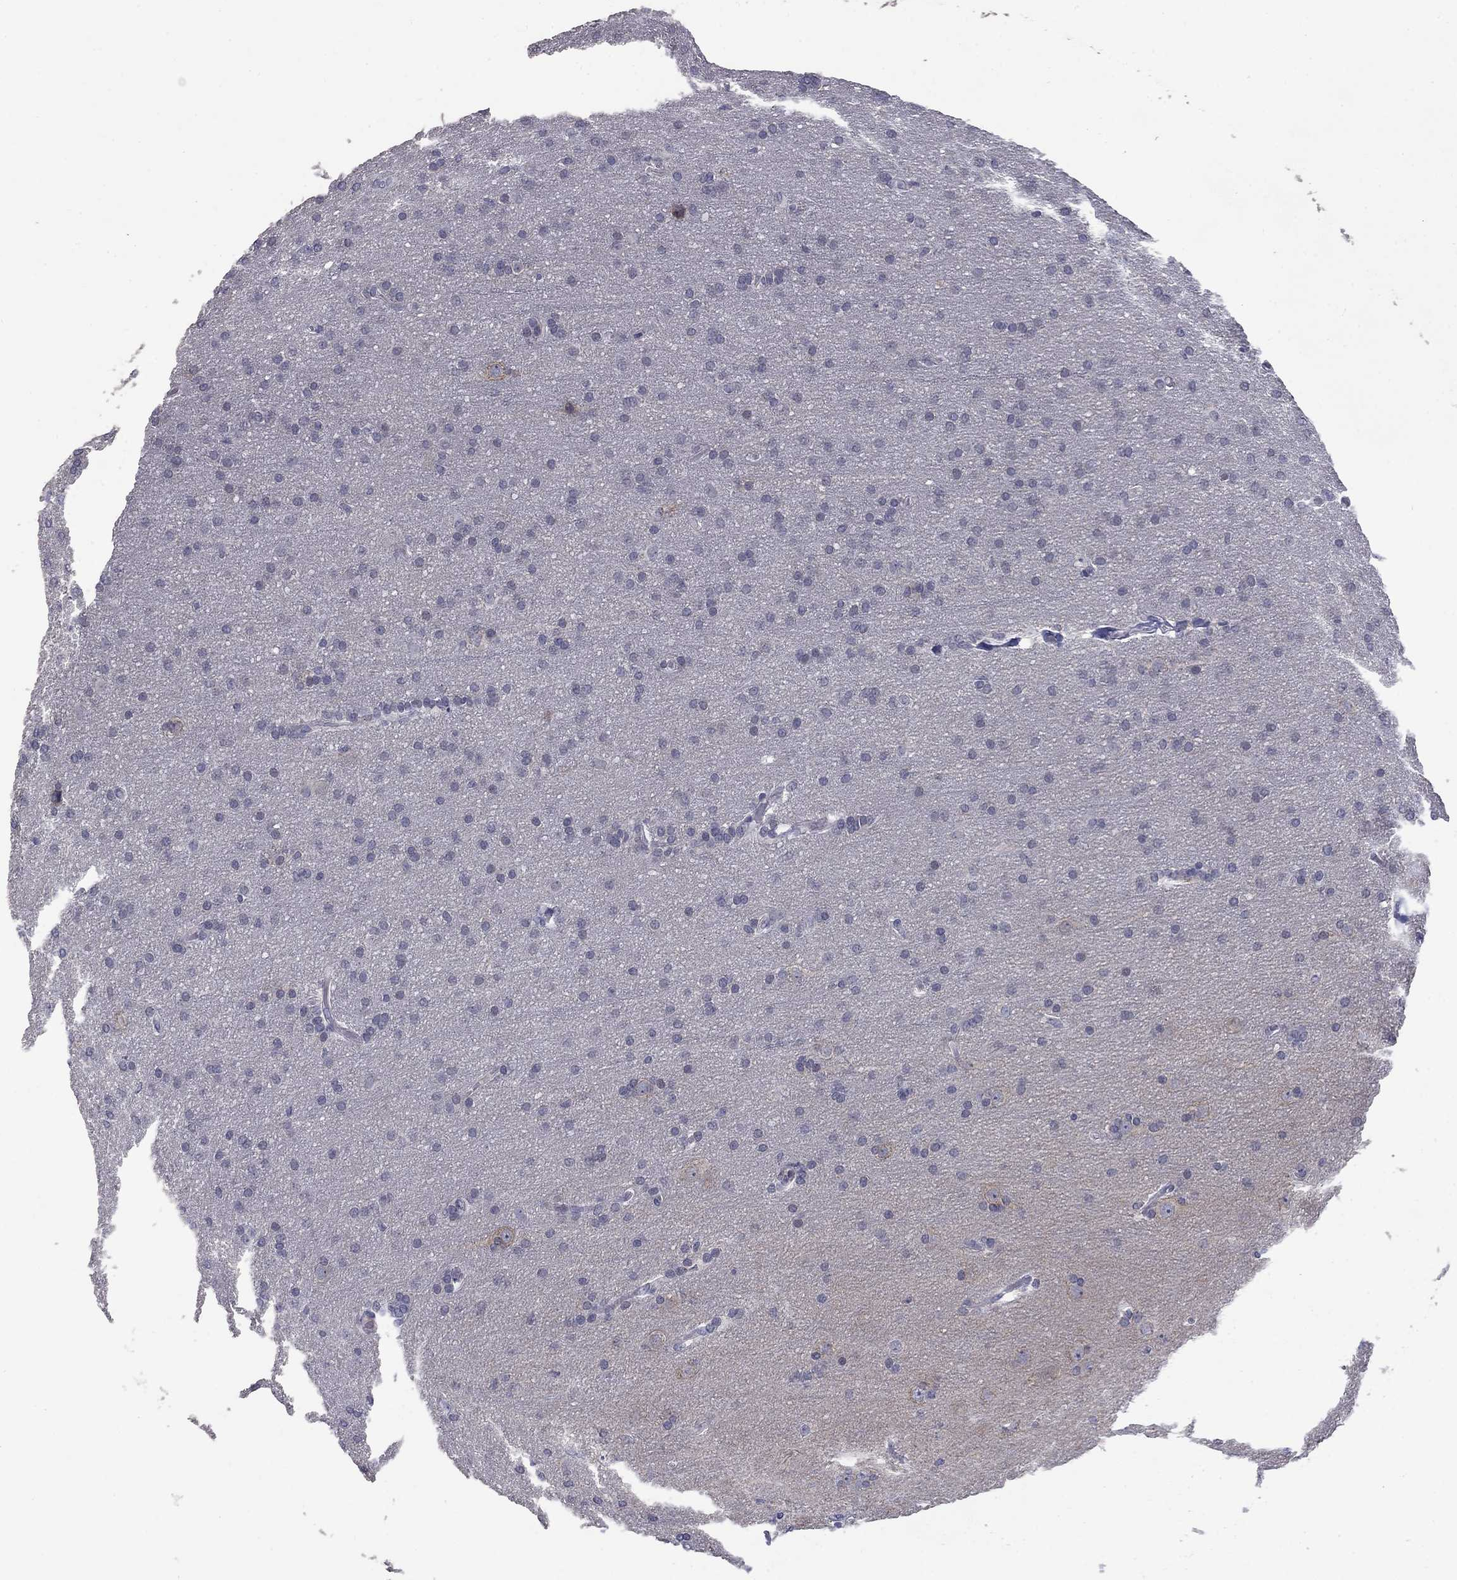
{"staining": {"intensity": "negative", "quantity": "none", "location": "none"}, "tissue": "glioma", "cell_type": "Tumor cells", "image_type": "cancer", "snomed": [{"axis": "morphology", "description": "Glioma, malignant, Low grade"}, {"axis": "topography", "description": "Brain"}], "caption": "Malignant glioma (low-grade) was stained to show a protein in brown. There is no significant expression in tumor cells. (Immunohistochemistry, brightfield microscopy, high magnification).", "gene": "CACNA1A", "patient": {"sex": "female", "age": 32}}